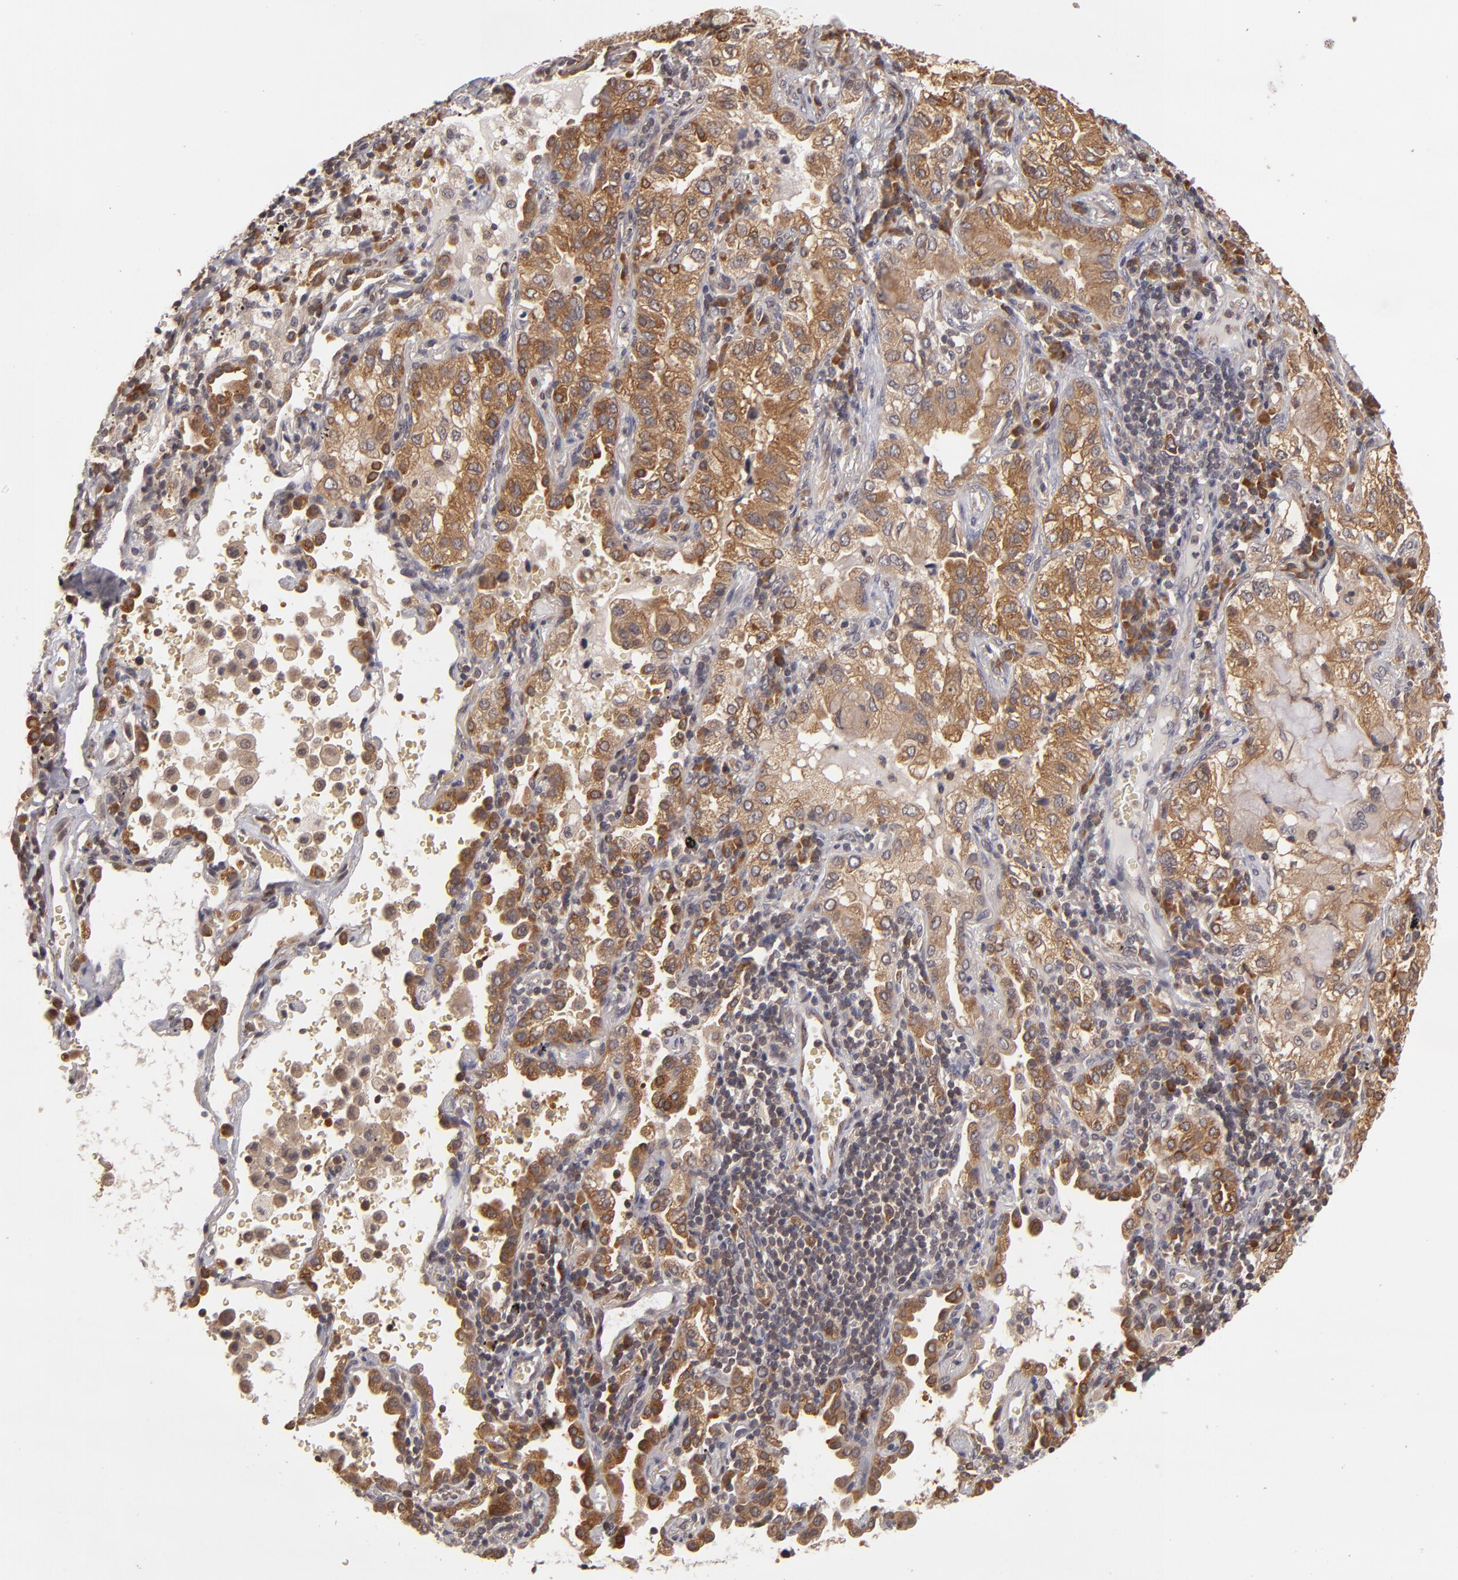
{"staining": {"intensity": "moderate", "quantity": ">75%", "location": "cytoplasmic/membranous"}, "tissue": "lung cancer", "cell_type": "Tumor cells", "image_type": "cancer", "snomed": [{"axis": "morphology", "description": "Adenocarcinoma, NOS"}, {"axis": "topography", "description": "Lung"}], "caption": "A photomicrograph showing moderate cytoplasmic/membranous expression in approximately >75% of tumor cells in lung adenocarcinoma, as visualized by brown immunohistochemical staining.", "gene": "MAPK3", "patient": {"sex": "female", "age": 50}}